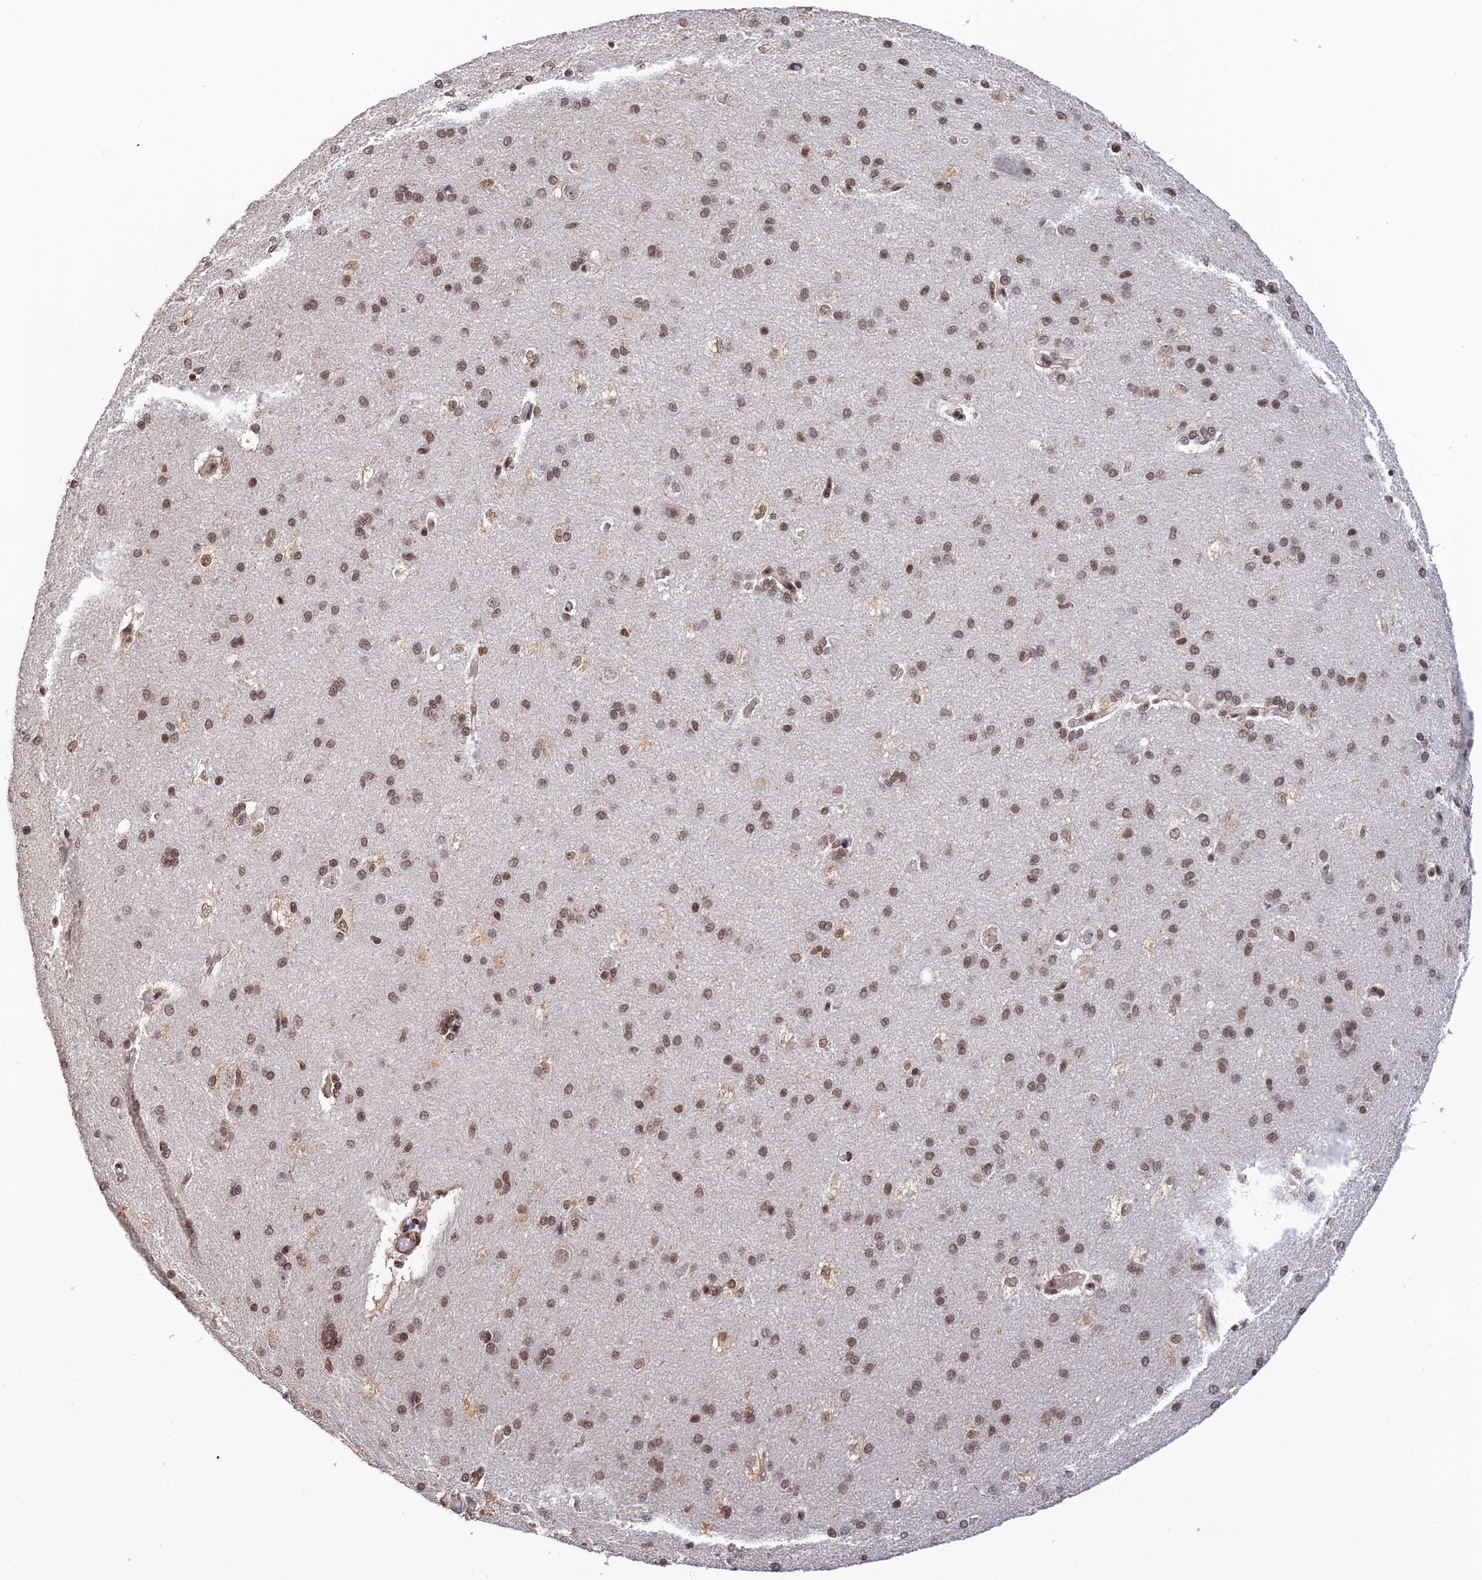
{"staining": {"intensity": "weak", "quantity": ">75%", "location": "nuclear"}, "tissue": "cerebral cortex", "cell_type": "Endothelial cells", "image_type": "normal", "snomed": [{"axis": "morphology", "description": "Normal tissue, NOS"}, {"axis": "topography", "description": "Cerebral cortex"}], "caption": "Benign cerebral cortex demonstrates weak nuclear staining in approximately >75% of endothelial cells.", "gene": "THAP11", "patient": {"sex": "male", "age": 62}}